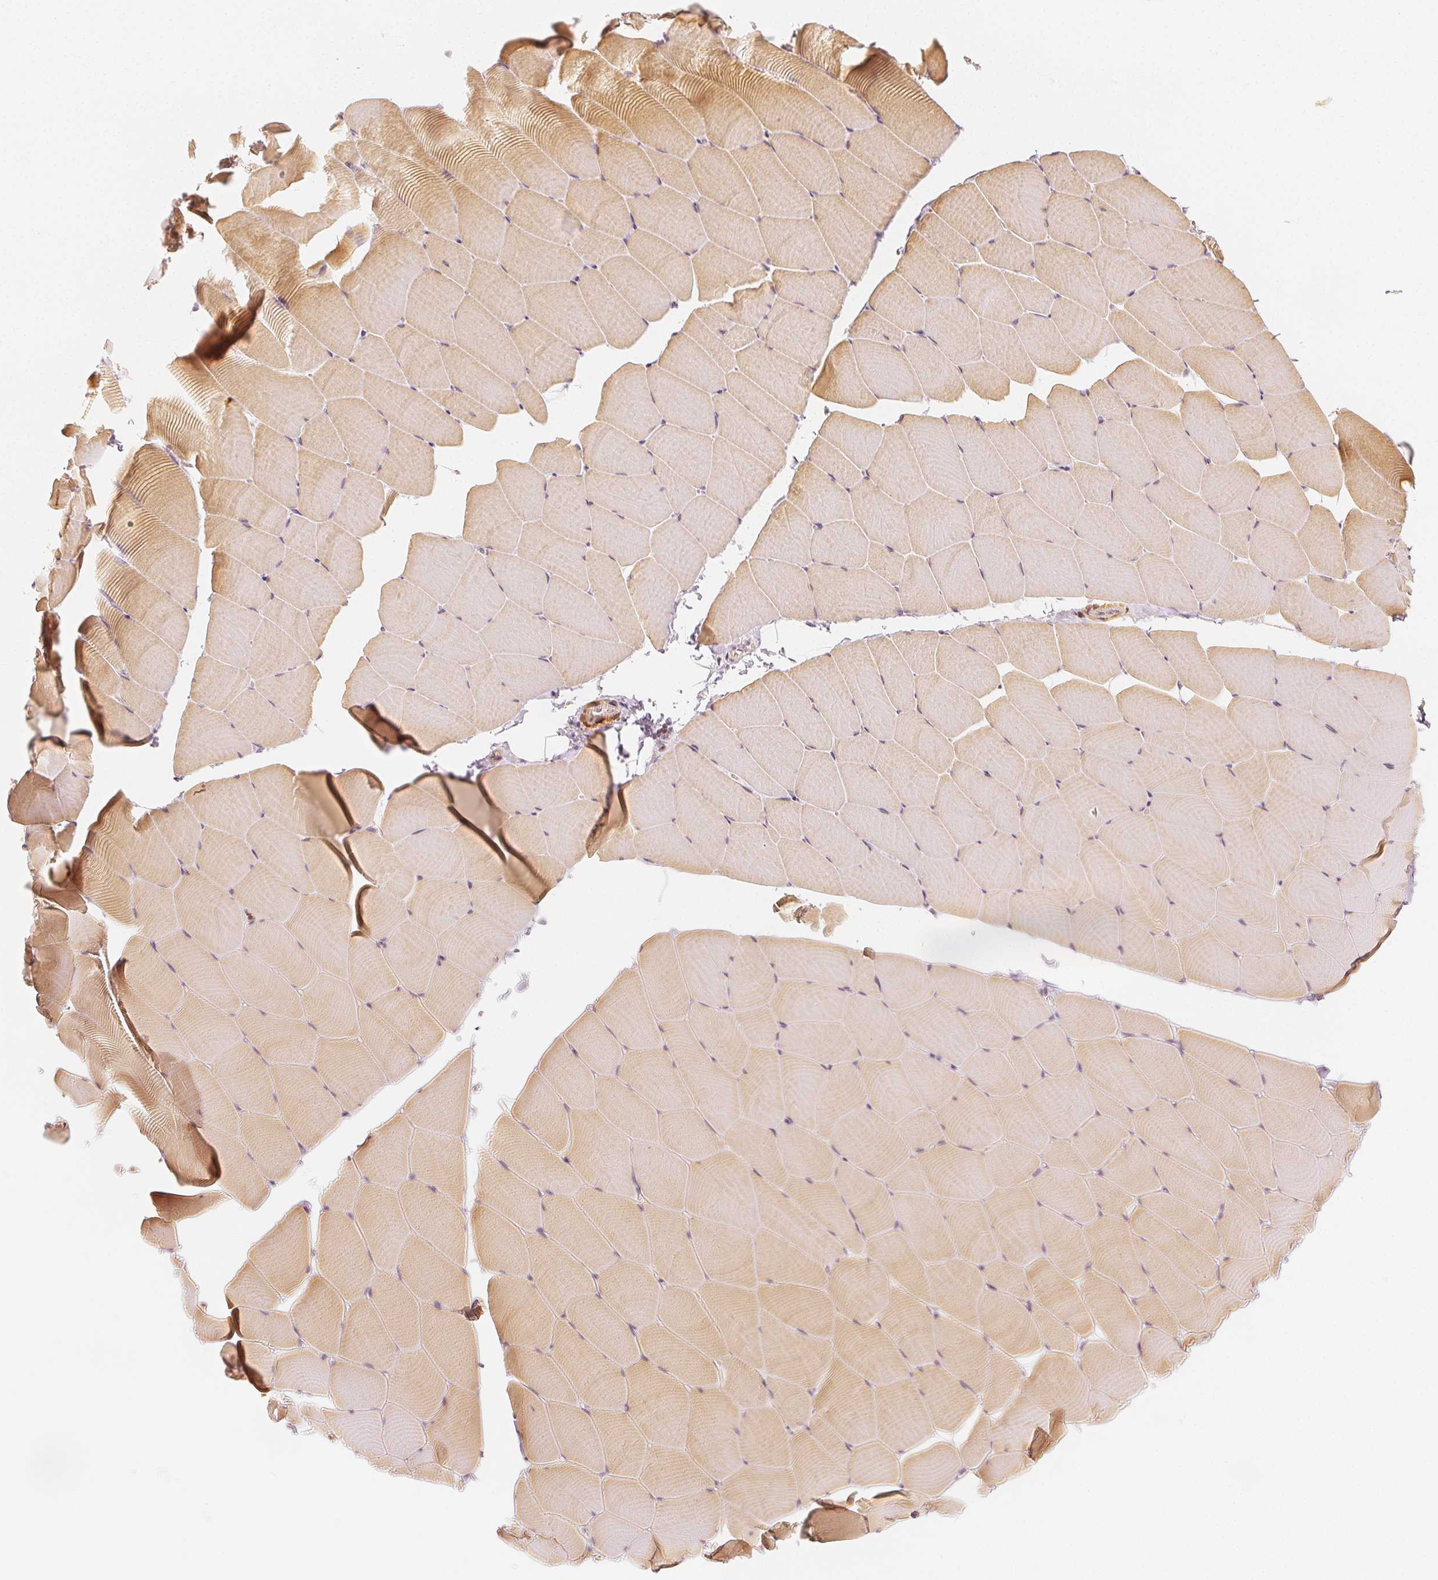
{"staining": {"intensity": "weak", "quantity": "25%-75%", "location": "cytoplasmic/membranous"}, "tissue": "skeletal muscle", "cell_type": "Myocytes", "image_type": "normal", "snomed": [{"axis": "morphology", "description": "Normal tissue, NOS"}, {"axis": "topography", "description": "Skeletal muscle"}], "caption": "High-power microscopy captured an IHC histopathology image of benign skeletal muscle, revealing weak cytoplasmic/membranous staining in about 25%-75% of myocytes. The protein of interest is stained brown, and the nuclei are stained in blue (DAB IHC with brightfield microscopy, high magnification).", "gene": "ARHGAP26", "patient": {"sex": "male", "age": 25}}